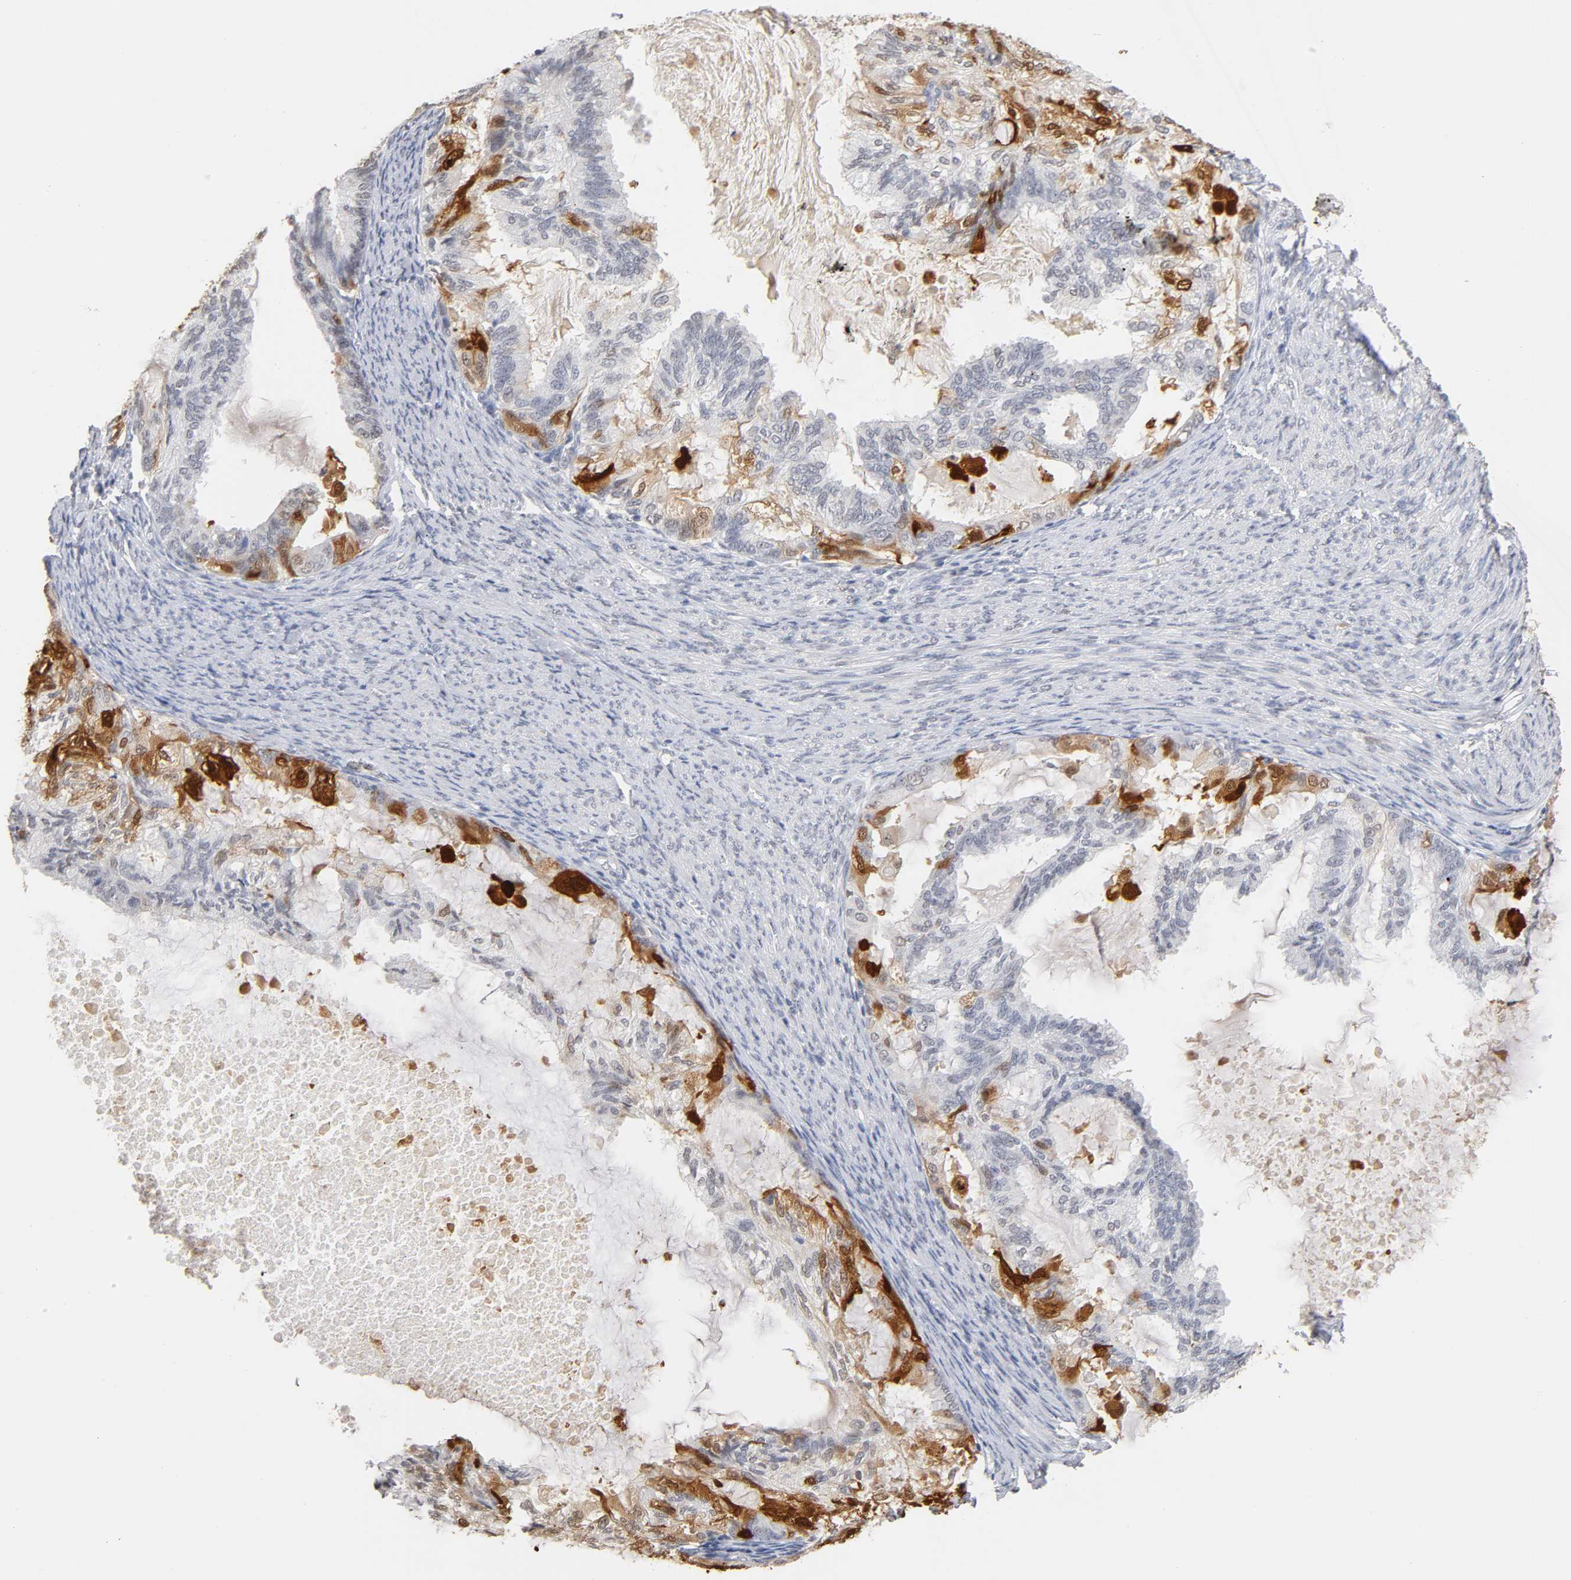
{"staining": {"intensity": "strong", "quantity": "25%-75%", "location": "cytoplasmic/membranous,nuclear"}, "tissue": "cervical cancer", "cell_type": "Tumor cells", "image_type": "cancer", "snomed": [{"axis": "morphology", "description": "Normal tissue, NOS"}, {"axis": "morphology", "description": "Adenocarcinoma, NOS"}, {"axis": "topography", "description": "Cervix"}, {"axis": "topography", "description": "Endometrium"}], "caption": "Strong cytoplasmic/membranous and nuclear protein positivity is present in approximately 25%-75% of tumor cells in cervical adenocarcinoma.", "gene": "CRABP2", "patient": {"sex": "female", "age": 86}}